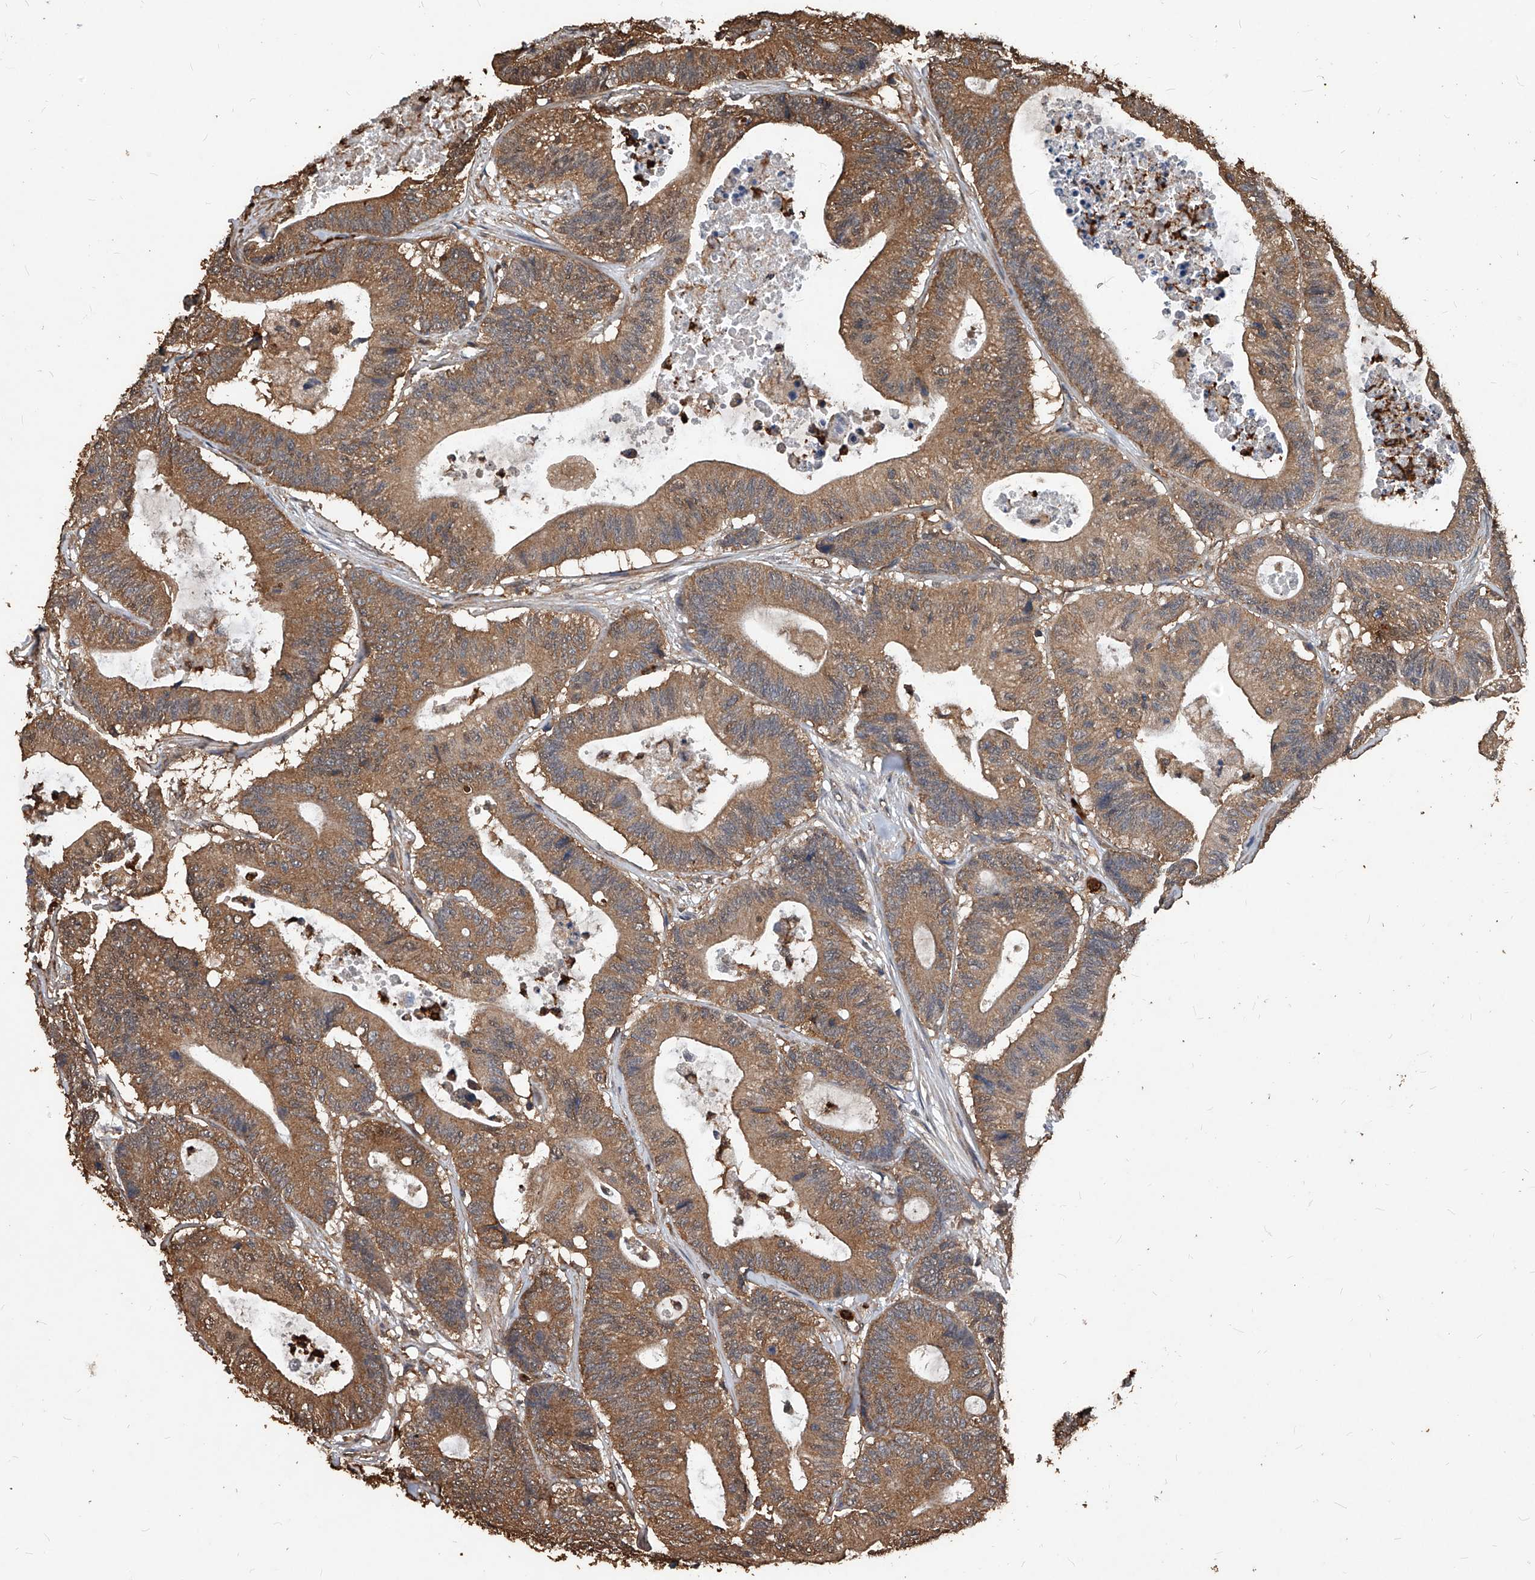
{"staining": {"intensity": "moderate", "quantity": ">75%", "location": "cytoplasmic/membranous"}, "tissue": "colorectal cancer", "cell_type": "Tumor cells", "image_type": "cancer", "snomed": [{"axis": "morphology", "description": "Adenocarcinoma, NOS"}, {"axis": "topography", "description": "Colon"}], "caption": "Protein staining demonstrates moderate cytoplasmic/membranous staining in approximately >75% of tumor cells in colorectal cancer.", "gene": "UCP2", "patient": {"sex": "female", "age": 84}}